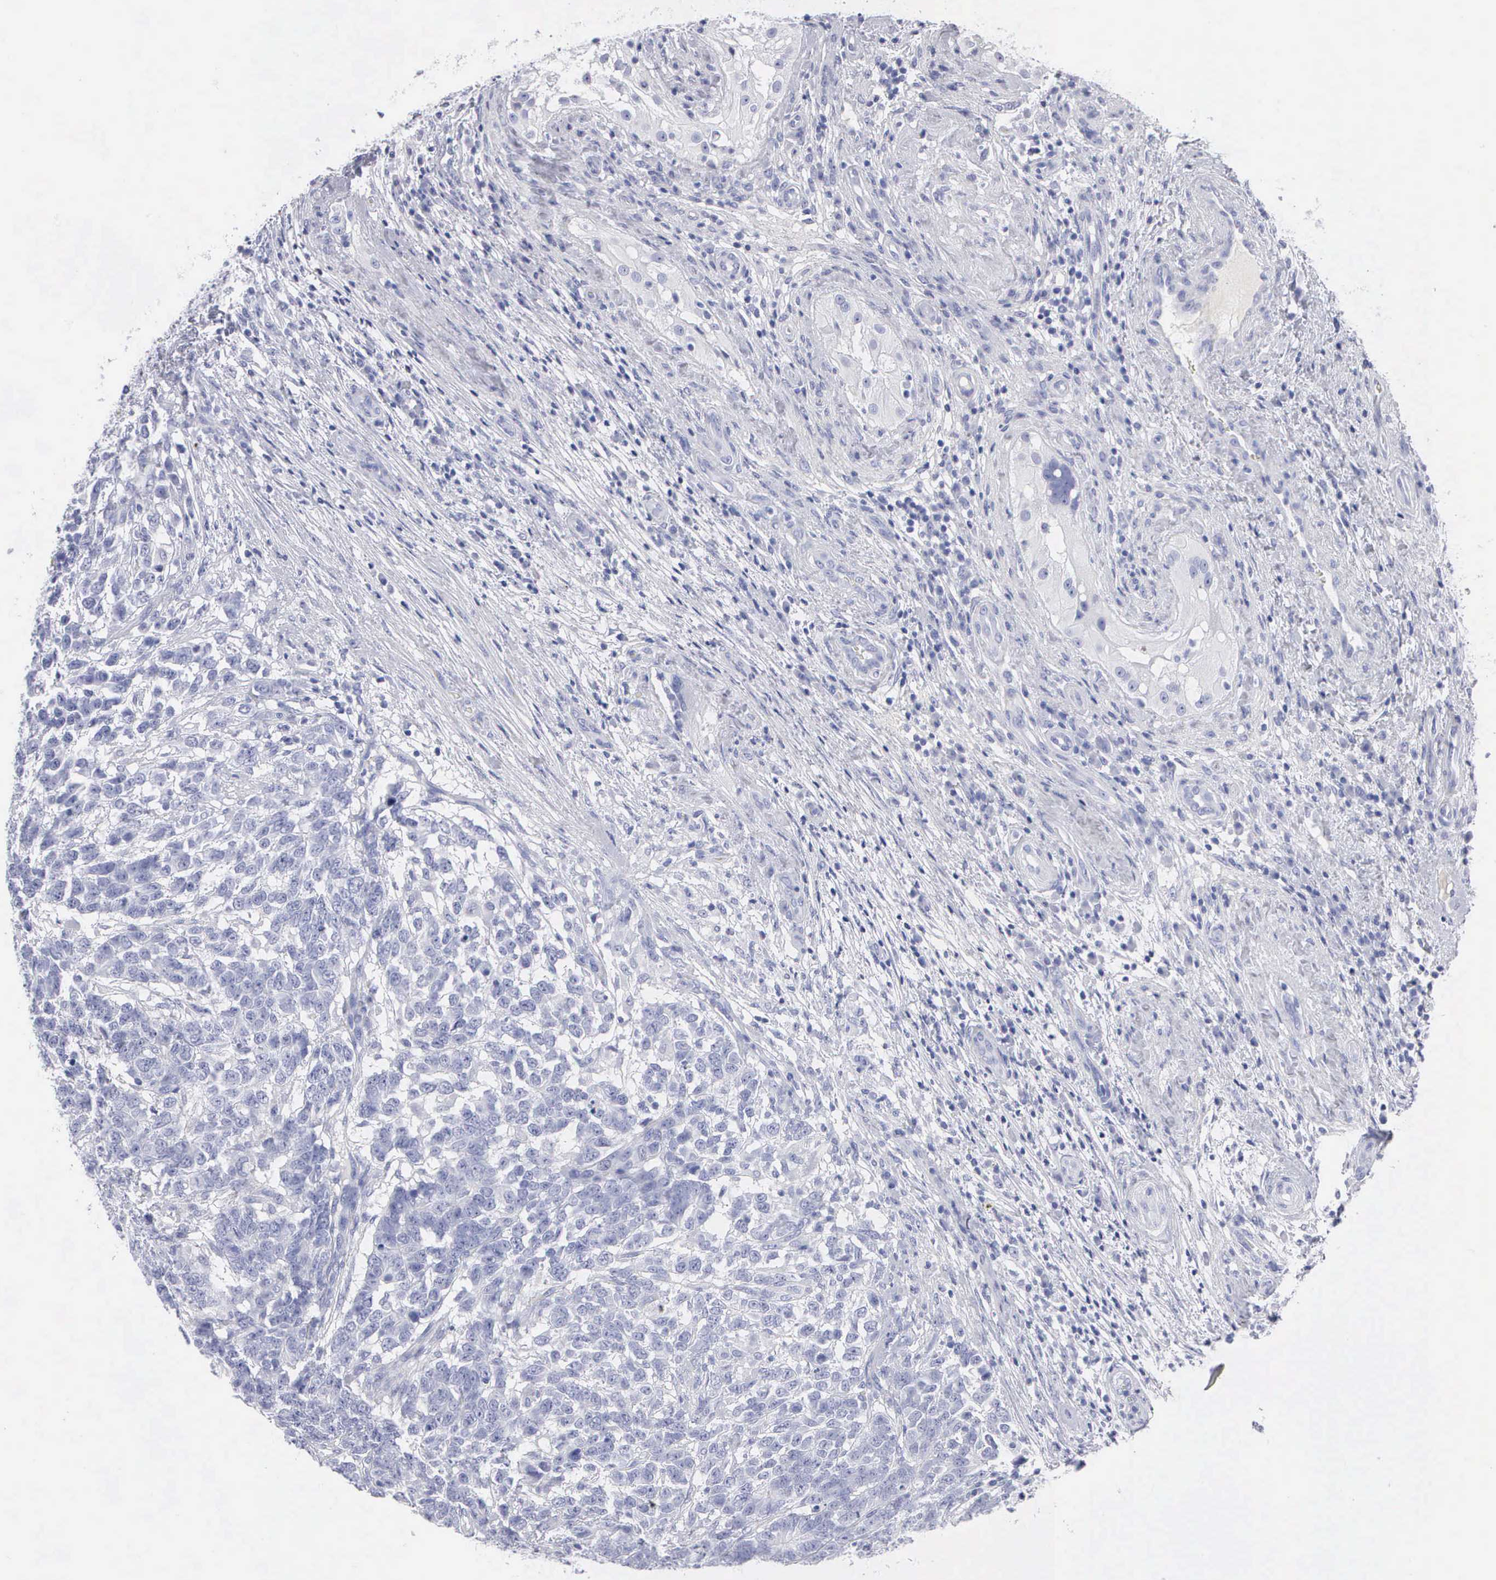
{"staining": {"intensity": "negative", "quantity": "none", "location": "none"}, "tissue": "testis cancer", "cell_type": "Tumor cells", "image_type": "cancer", "snomed": [{"axis": "morphology", "description": "Carcinoma, Embryonal, NOS"}, {"axis": "topography", "description": "Testis"}], "caption": "Protein analysis of testis embryonal carcinoma displays no significant expression in tumor cells.", "gene": "CYP19A1", "patient": {"sex": "male", "age": 26}}